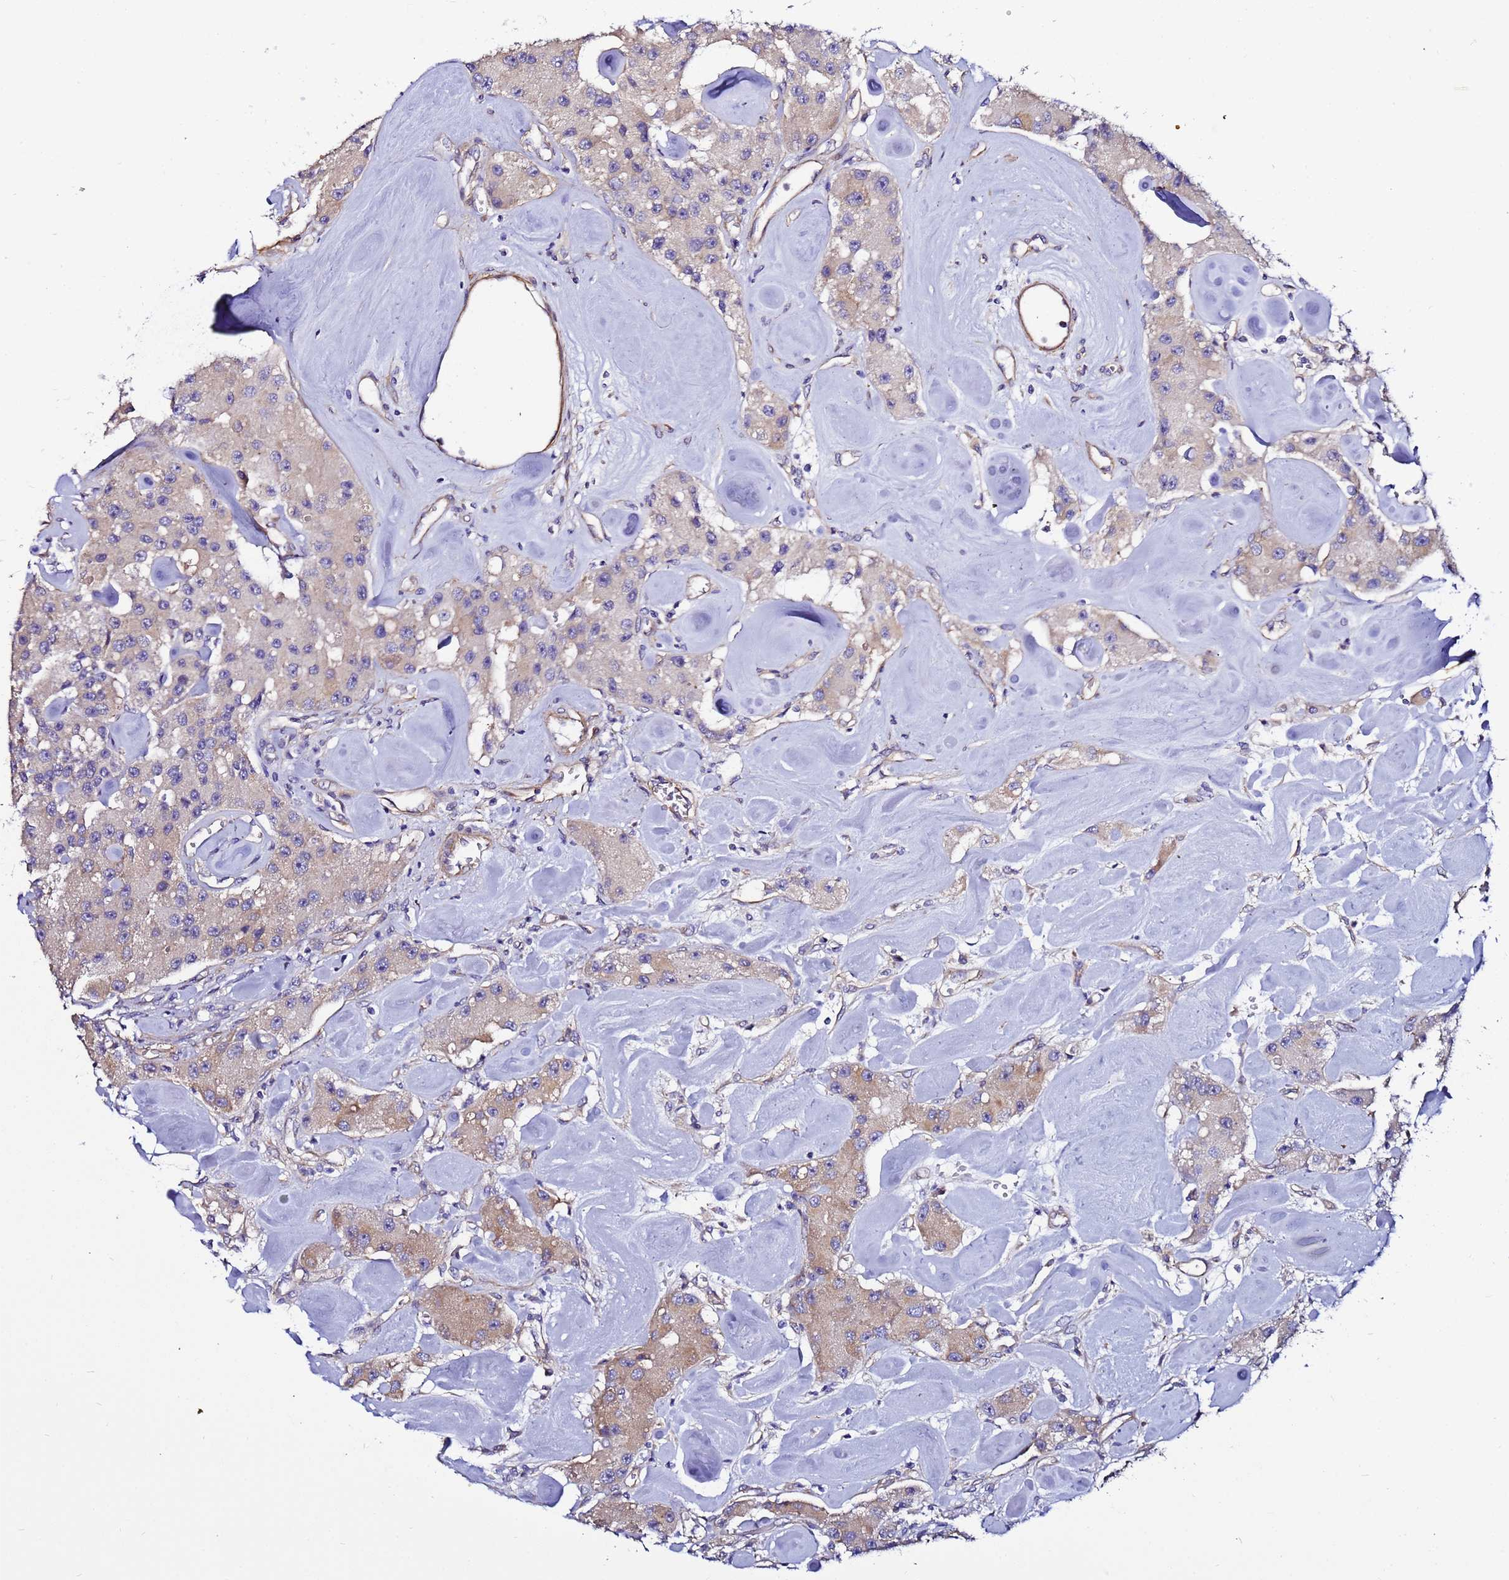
{"staining": {"intensity": "weak", "quantity": ">75%", "location": "cytoplasmic/membranous"}, "tissue": "carcinoid", "cell_type": "Tumor cells", "image_type": "cancer", "snomed": [{"axis": "morphology", "description": "Carcinoid, malignant, NOS"}, {"axis": "topography", "description": "Pancreas"}], "caption": "Brown immunohistochemical staining in carcinoid reveals weak cytoplasmic/membranous expression in about >75% of tumor cells.", "gene": "JRKL", "patient": {"sex": "male", "age": 41}}